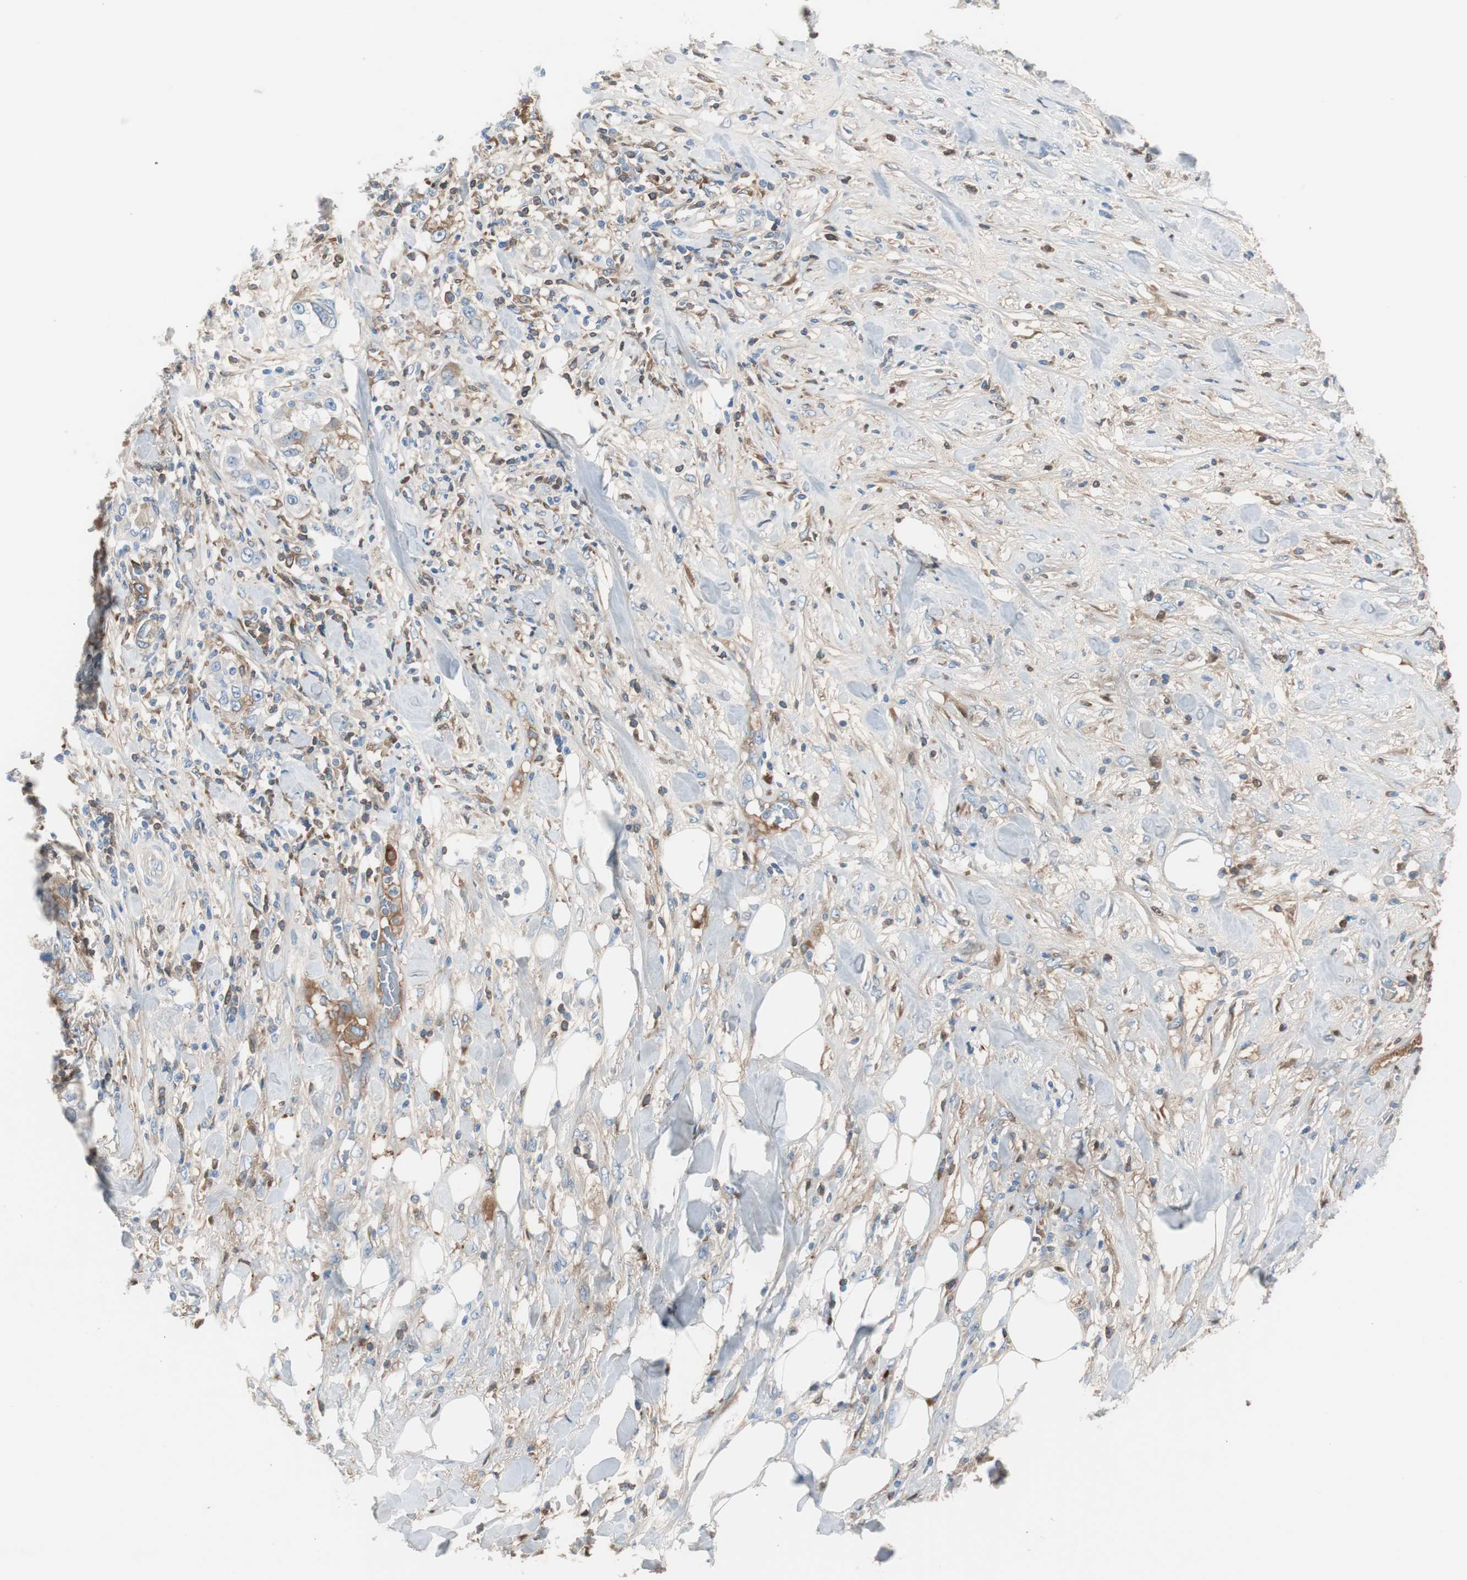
{"staining": {"intensity": "weak", "quantity": "25%-75%", "location": "cytoplasmic/membranous"}, "tissue": "urothelial cancer", "cell_type": "Tumor cells", "image_type": "cancer", "snomed": [{"axis": "morphology", "description": "Urothelial carcinoma, High grade"}, {"axis": "topography", "description": "Urinary bladder"}], "caption": "High-power microscopy captured an immunohistochemistry histopathology image of urothelial cancer, revealing weak cytoplasmic/membranous positivity in approximately 25%-75% of tumor cells.", "gene": "SERPINF1", "patient": {"sex": "female", "age": 80}}